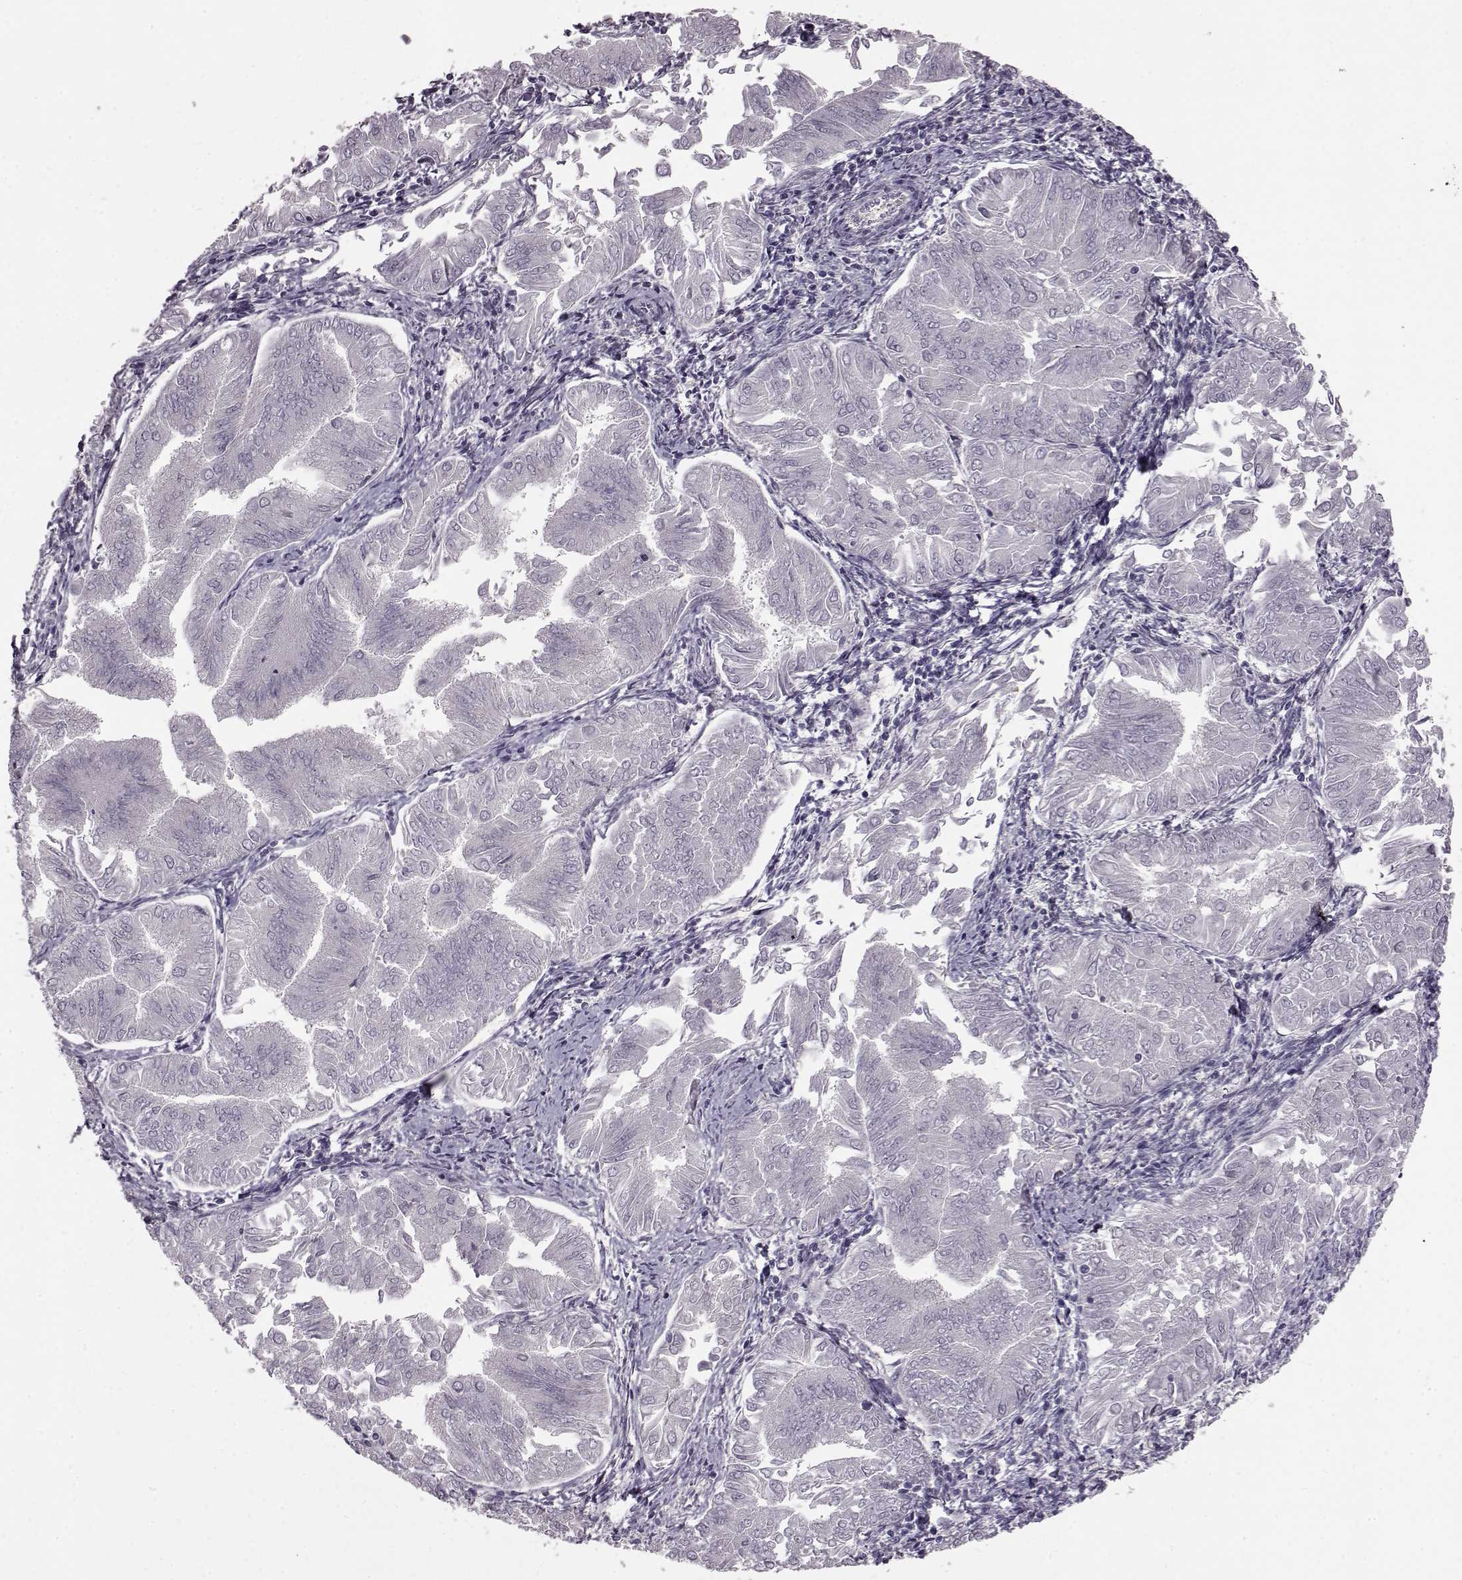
{"staining": {"intensity": "negative", "quantity": "none", "location": "none"}, "tissue": "endometrial cancer", "cell_type": "Tumor cells", "image_type": "cancer", "snomed": [{"axis": "morphology", "description": "Adenocarcinoma, NOS"}, {"axis": "topography", "description": "Endometrium"}], "caption": "Human endometrial cancer (adenocarcinoma) stained for a protein using immunohistochemistry (IHC) exhibits no expression in tumor cells.", "gene": "PROP1", "patient": {"sex": "female", "age": 53}}